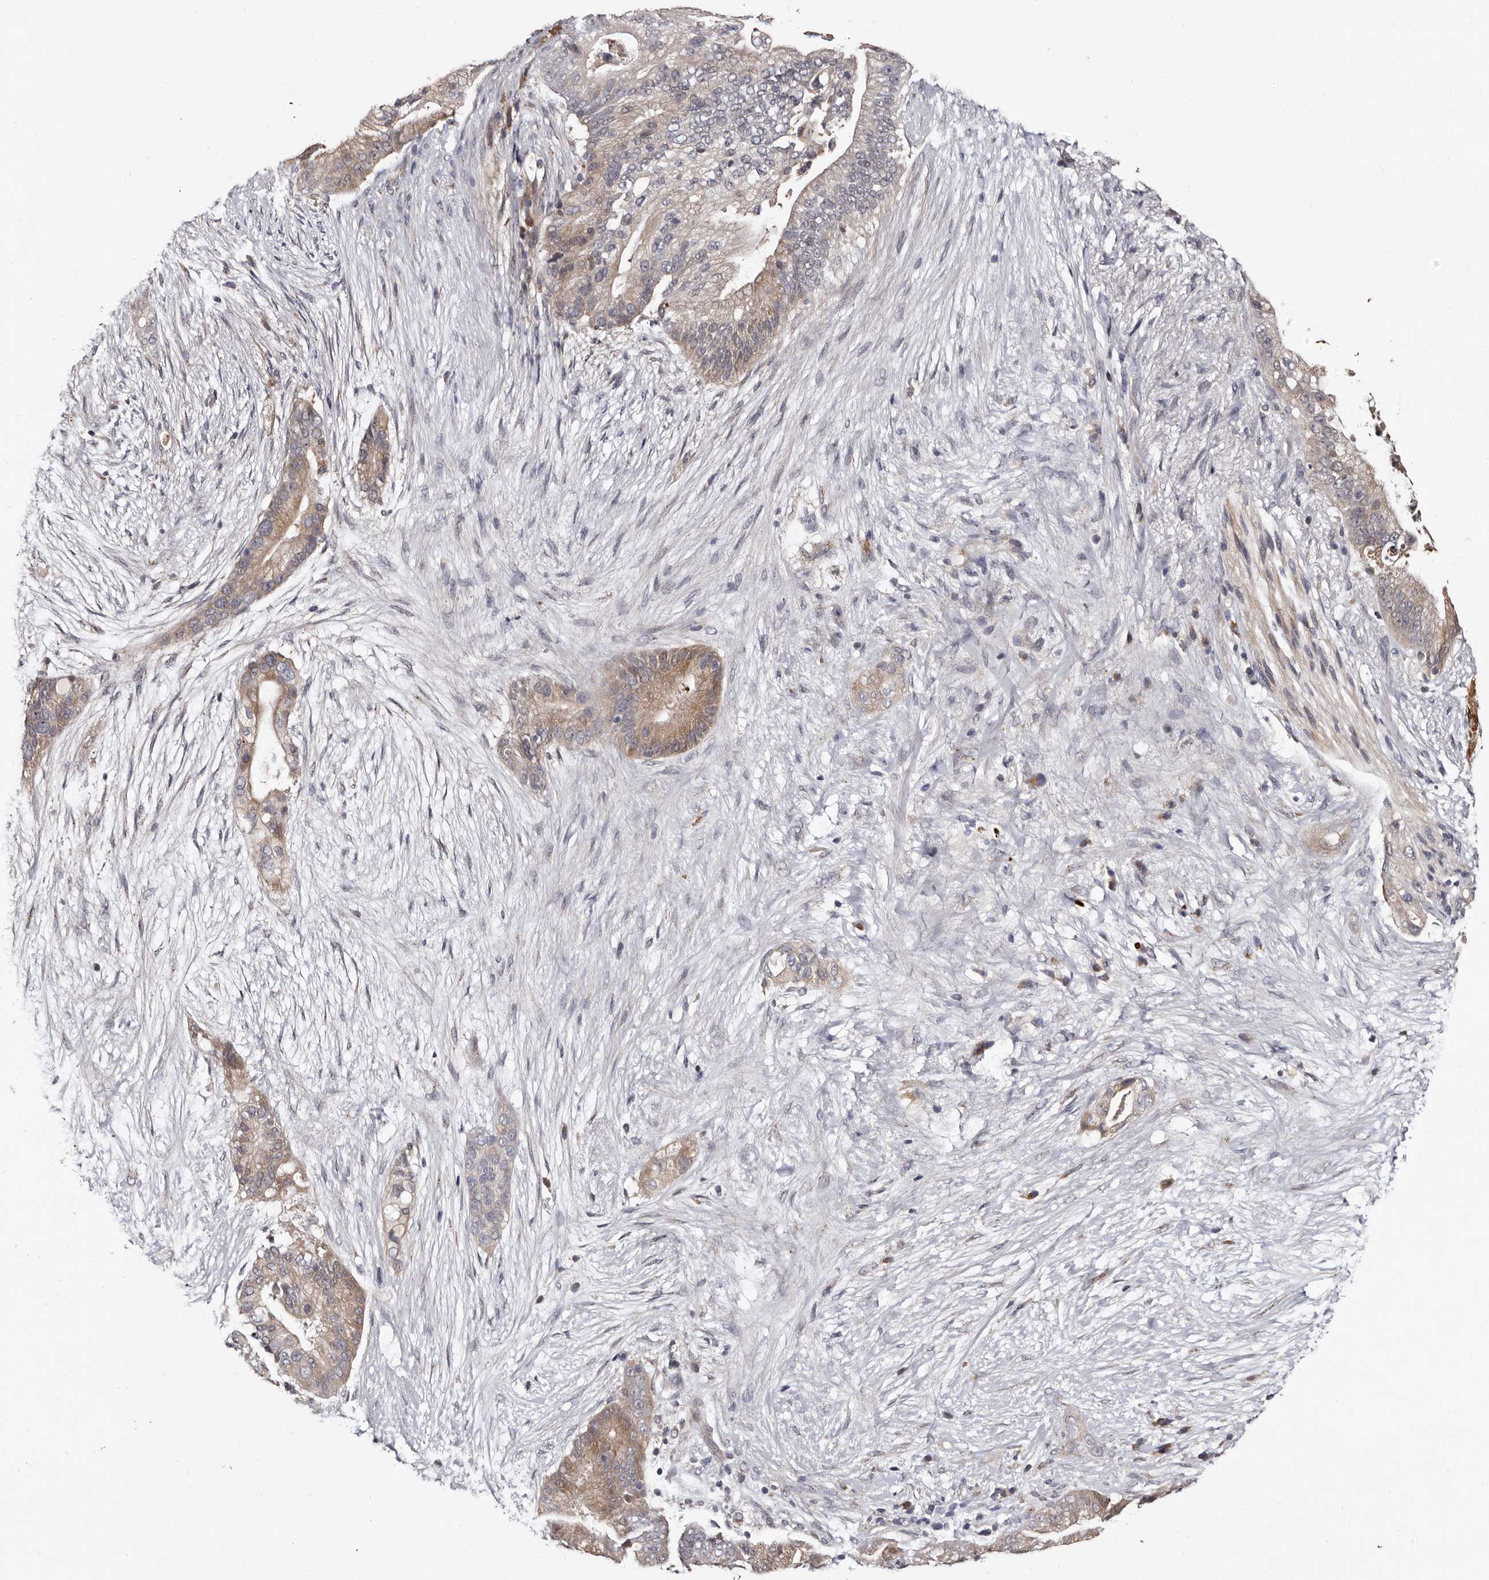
{"staining": {"intensity": "moderate", "quantity": "25%-75%", "location": "cytoplasmic/membranous"}, "tissue": "pancreatic cancer", "cell_type": "Tumor cells", "image_type": "cancer", "snomed": [{"axis": "morphology", "description": "Adenocarcinoma, NOS"}, {"axis": "topography", "description": "Pancreas"}], "caption": "Brown immunohistochemical staining in pancreatic cancer (adenocarcinoma) shows moderate cytoplasmic/membranous staining in approximately 25%-75% of tumor cells.", "gene": "DNPH1", "patient": {"sex": "male", "age": 53}}